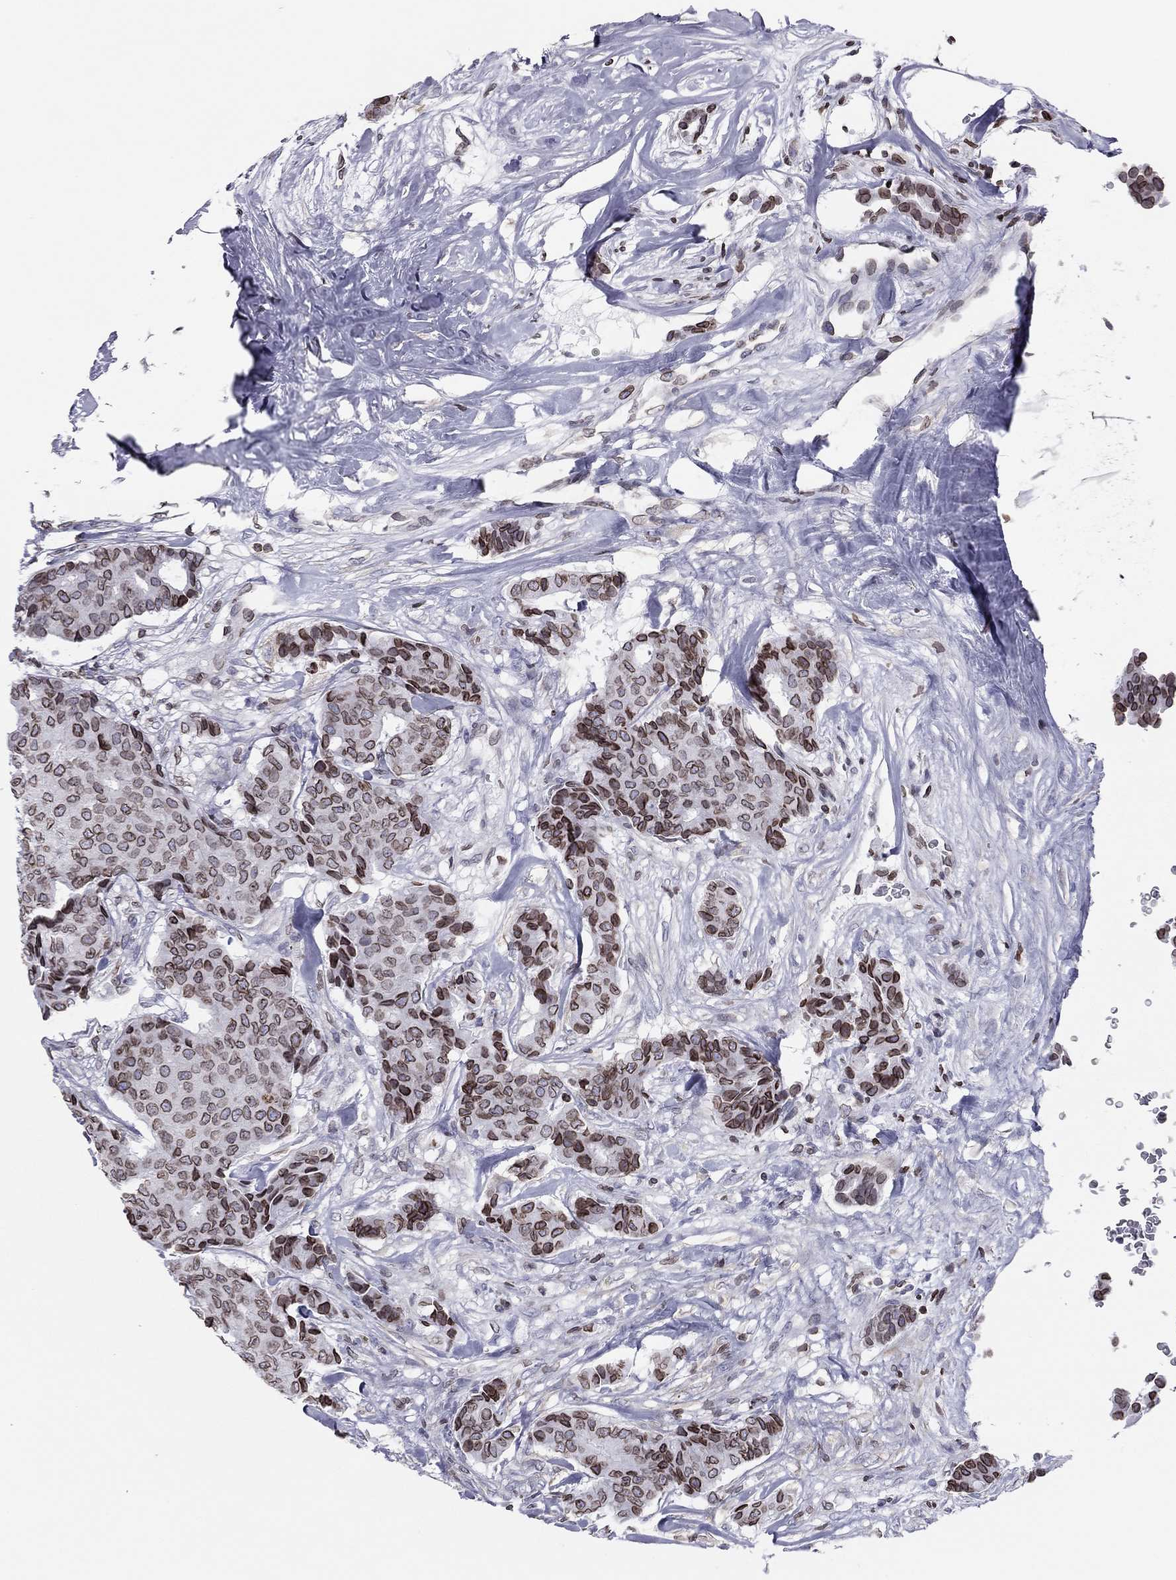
{"staining": {"intensity": "moderate", "quantity": ">75%", "location": "cytoplasmic/membranous,nuclear"}, "tissue": "breast cancer", "cell_type": "Tumor cells", "image_type": "cancer", "snomed": [{"axis": "morphology", "description": "Duct carcinoma"}, {"axis": "topography", "description": "Breast"}], "caption": "An image of breast cancer stained for a protein shows moderate cytoplasmic/membranous and nuclear brown staining in tumor cells. The staining is performed using DAB brown chromogen to label protein expression. The nuclei are counter-stained blue using hematoxylin.", "gene": "ESPL1", "patient": {"sex": "female", "age": 75}}